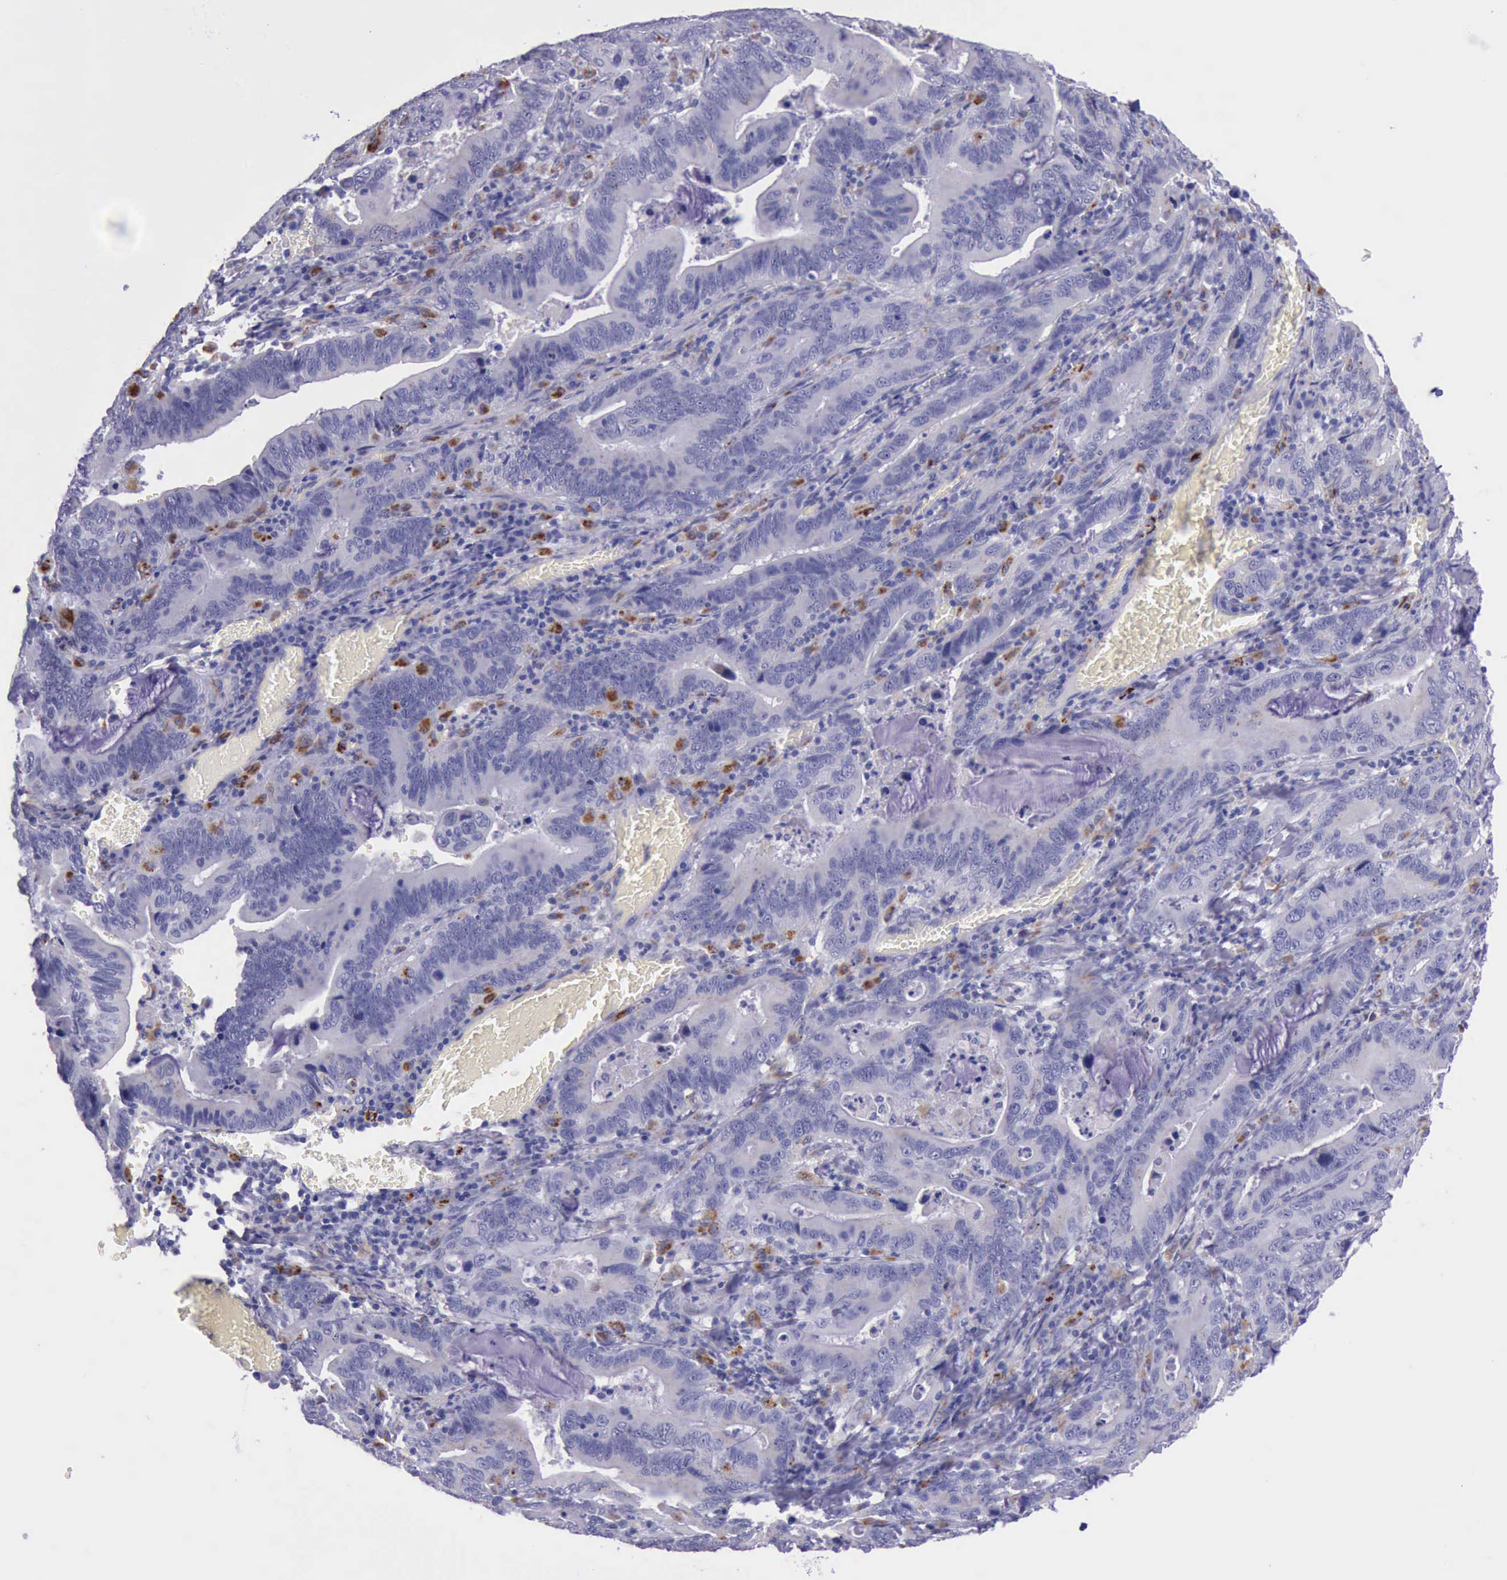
{"staining": {"intensity": "weak", "quantity": "<25%", "location": "cytoplasmic/membranous"}, "tissue": "stomach cancer", "cell_type": "Tumor cells", "image_type": "cancer", "snomed": [{"axis": "morphology", "description": "Adenocarcinoma, NOS"}, {"axis": "topography", "description": "Stomach, upper"}], "caption": "Stomach cancer was stained to show a protein in brown. There is no significant expression in tumor cells. Brightfield microscopy of immunohistochemistry (IHC) stained with DAB (3,3'-diaminobenzidine) (brown) and hematoxylin (blue), captured at high magnification.", "gene": "GLA", "patient": {"sex": "male", "age": 63}}